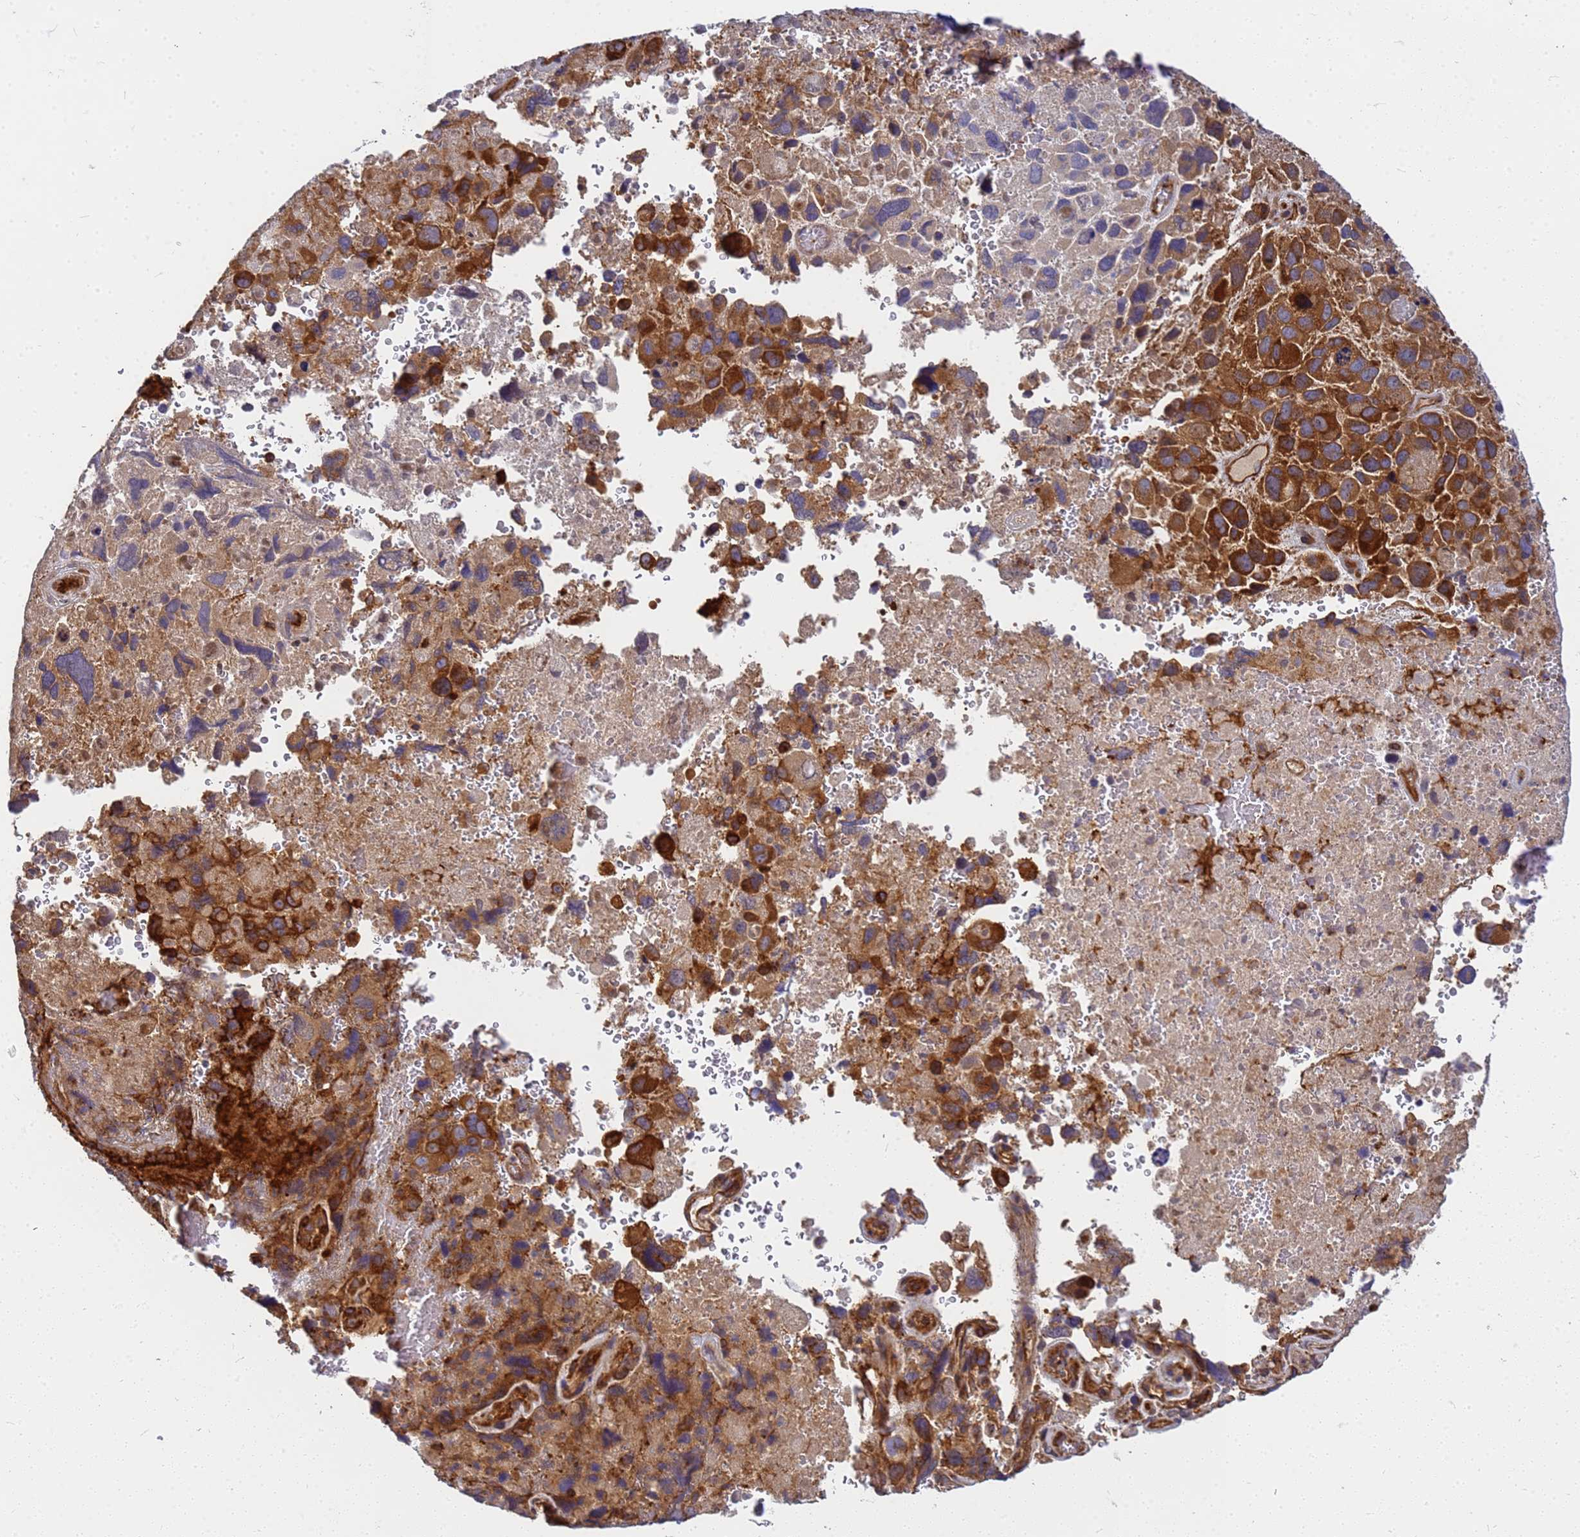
{"staining": {"intensity": "strong", "quantity": "25%-75%", "location": "cytoplasmic/membranous"}, "tissue": "melanoma", "cell_type": "Tumor cells", "image_type": "cancer", "snomed": [{"axis": "morphology", "description": "Malignant melanoma, Metastatic site"}, {"axis": "topography", "description": "Brain"}], "caption": "Protein staining shows strong cytoplasmic/membranous expression in about 25%-75% of tumor cells in malignant melanoma (metastatic site).", "gene": "C2CD5", "patient": {"sex": "female", "age": 53}}